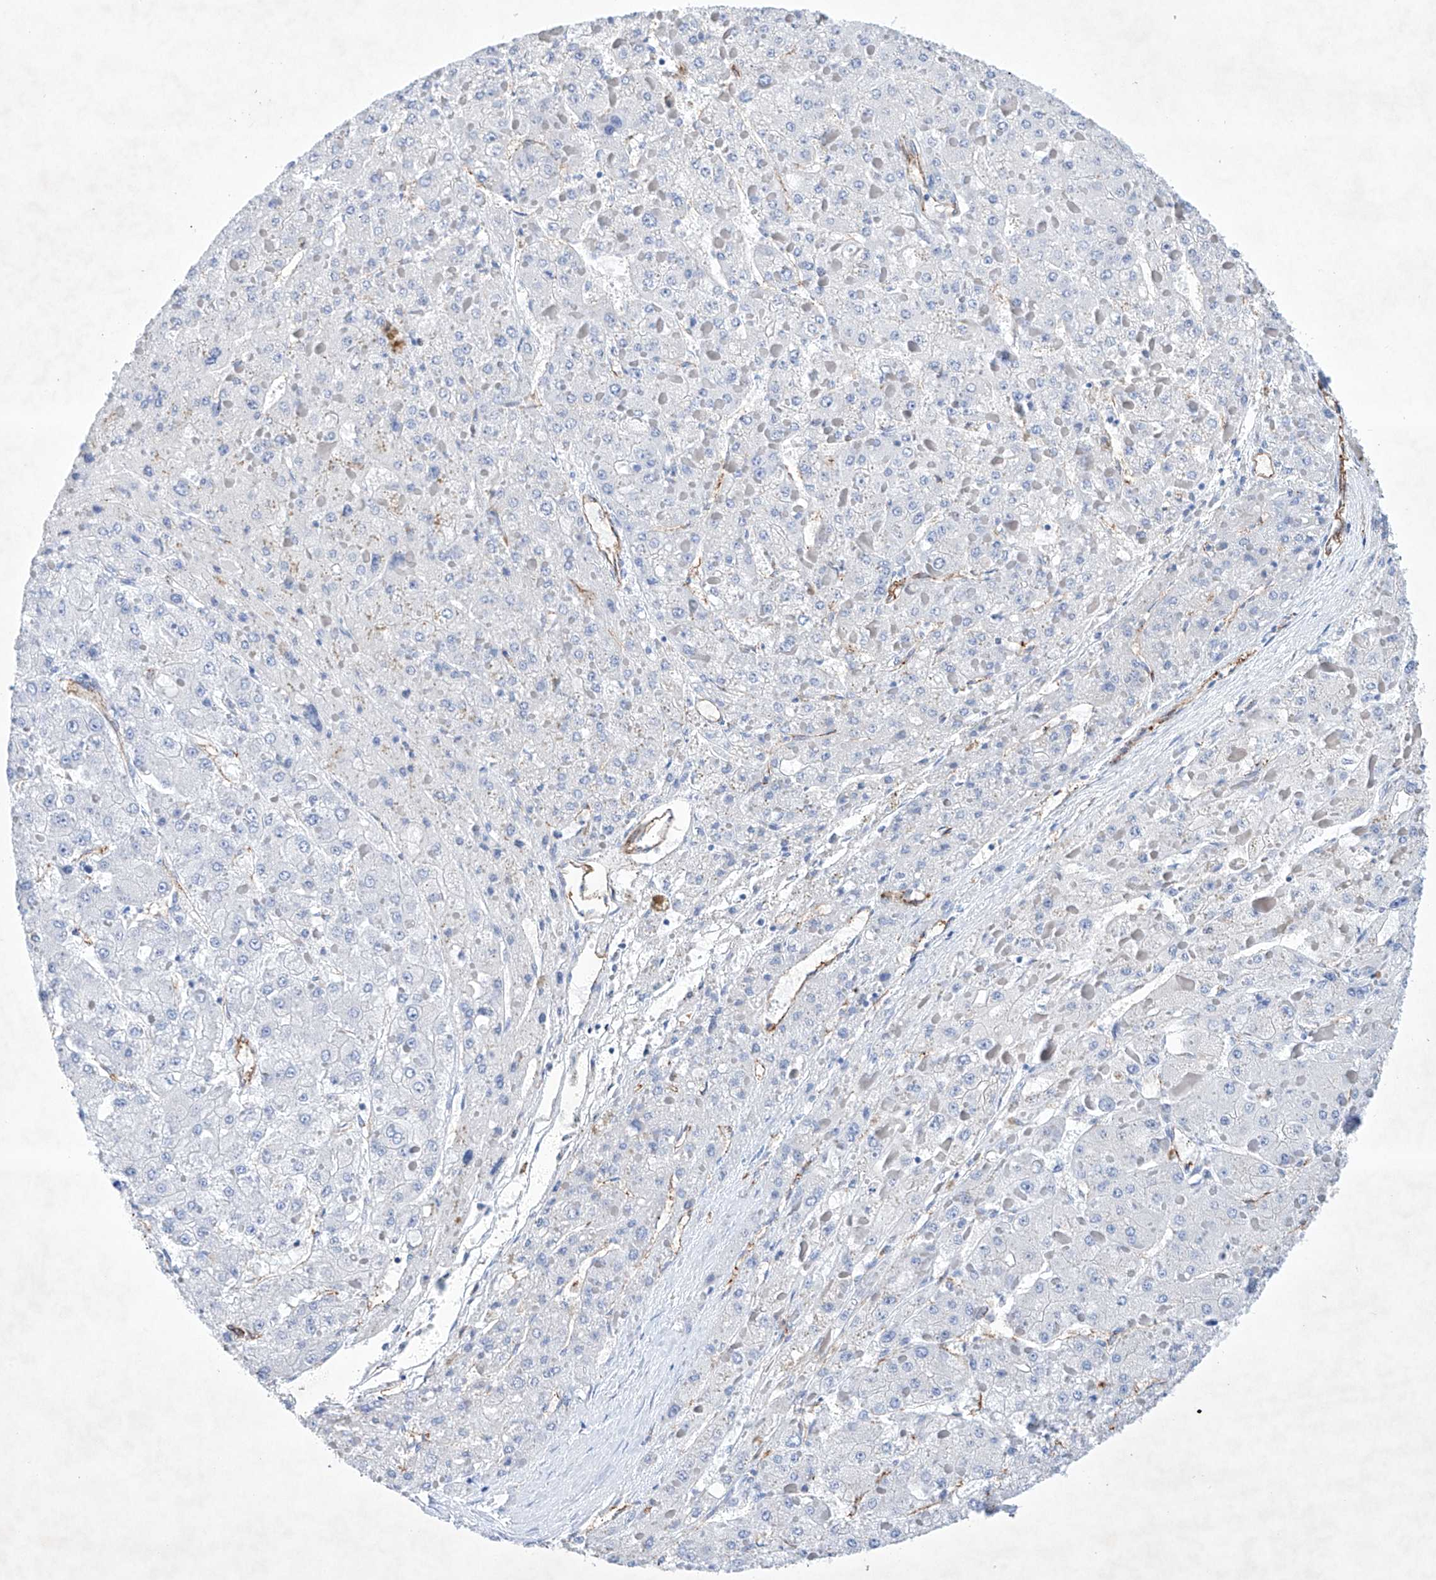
{"staining": {"intensity": "negative", "quantity": "none", "location": "none"}, "tissue": "liver cancer", "cell_type": "Tumor cells", "image_type": "cancer", "snomed": [{"axis": "morphology", "description": "Carcinoma, Hepatocellular, NOS"}, {"axis": "topography", "description": "Liver"}], "caption": "Image shows no significant protein staining in tumor cells of liver cancer (hepatocellular carcinoma).", "gene": "ETV7", "patient": {"sex": "female", "age": 73}}